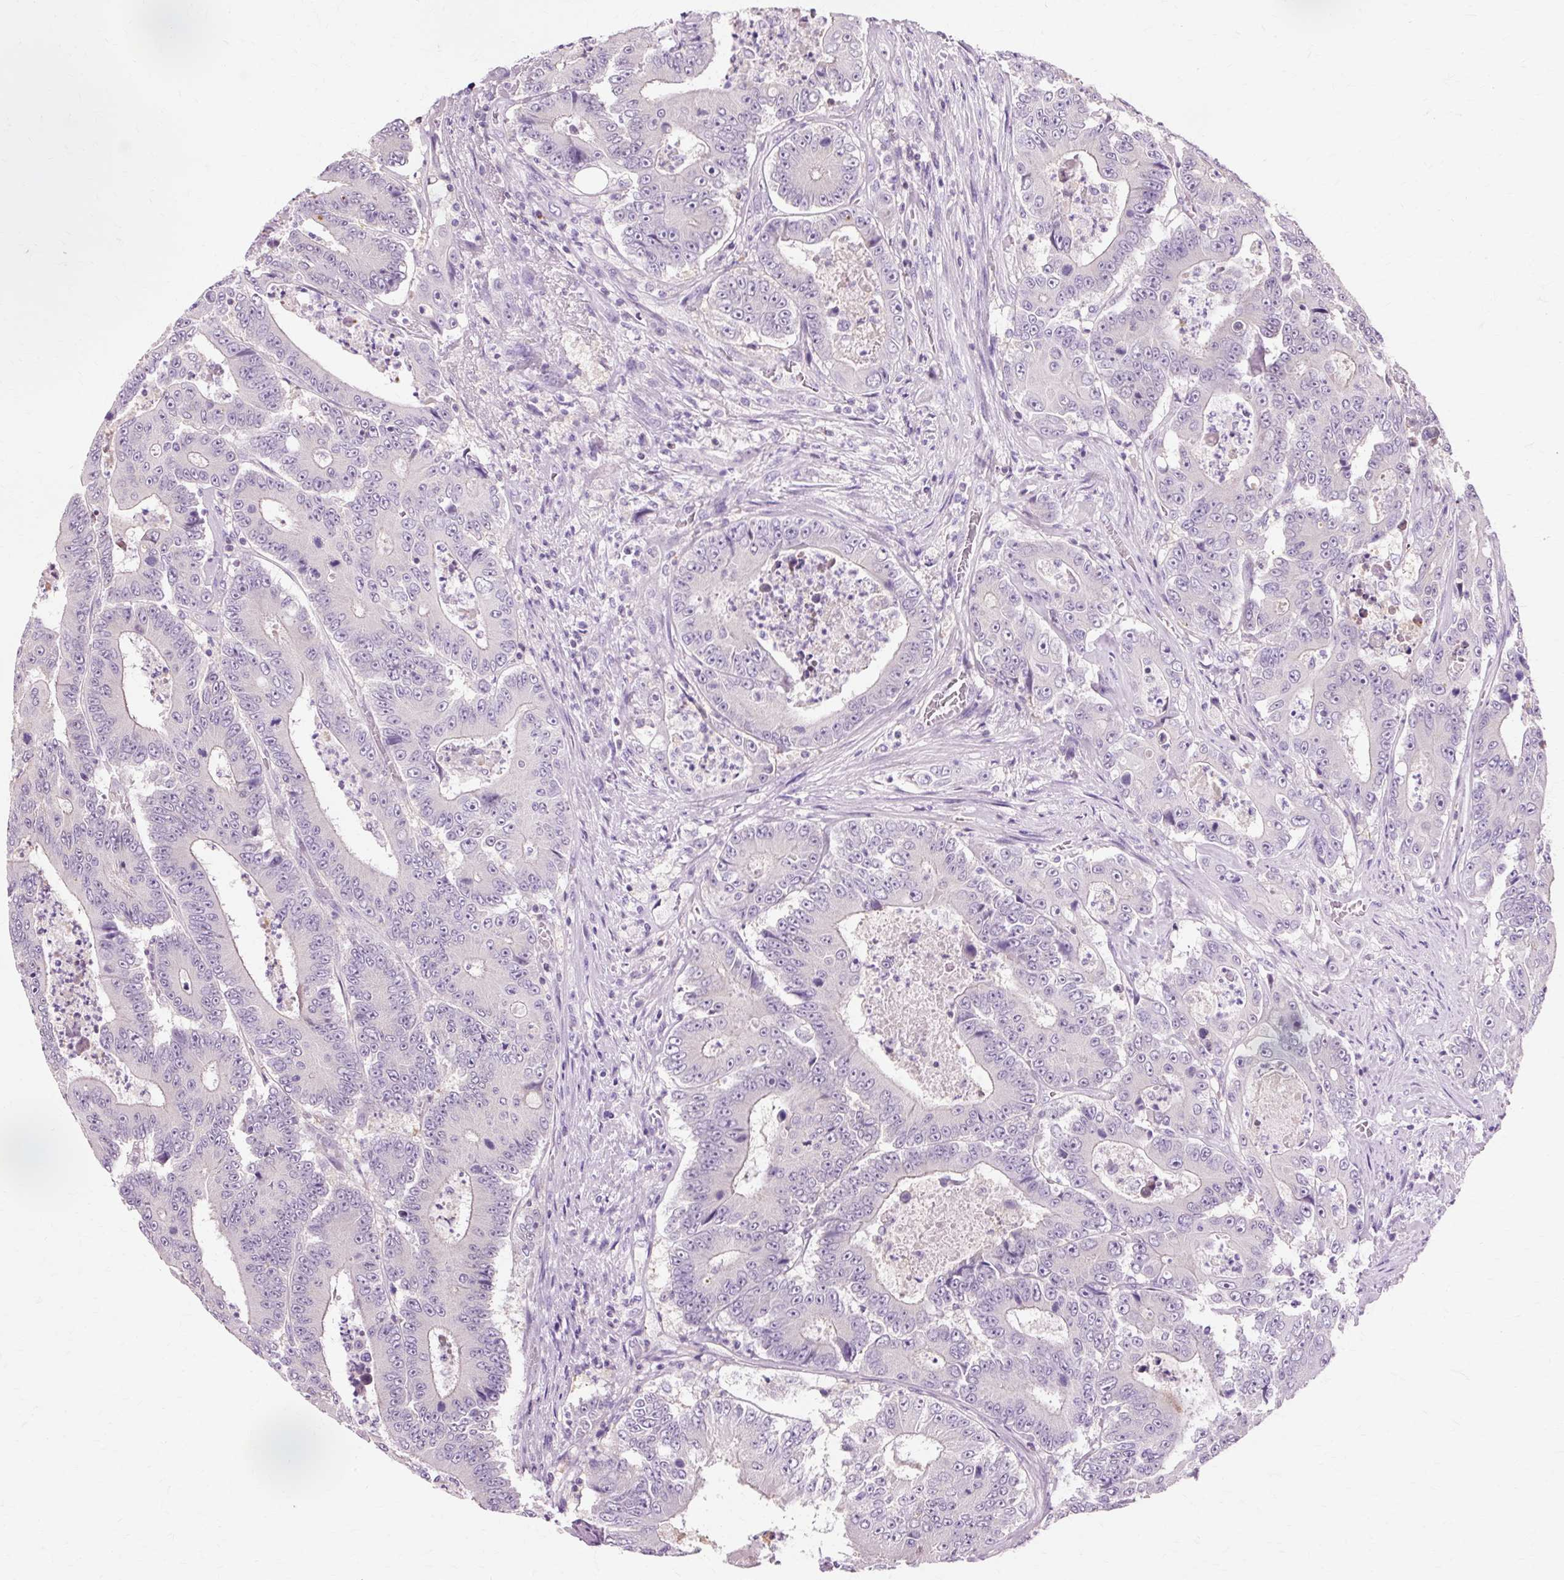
{"staining": {"intensity": "negative", "quantity": "none", "location": "none"}, "tissue": "colorectal cancer", "cell_type": "Tumor cells", "image_type": "cancer", "snomed": [{"axis": "morphology", "description": "Adenocarcinoma, NOS"}, {"axis": "topography", "description": "Colon"}], "caption": "An immunohistochemistry histopathology image of colorectal cancer is shown. There is no staining in tumor cells of colorectal cancer.", "gene": "VN1R2", "patient": {"sex": "male", "age": 83}}